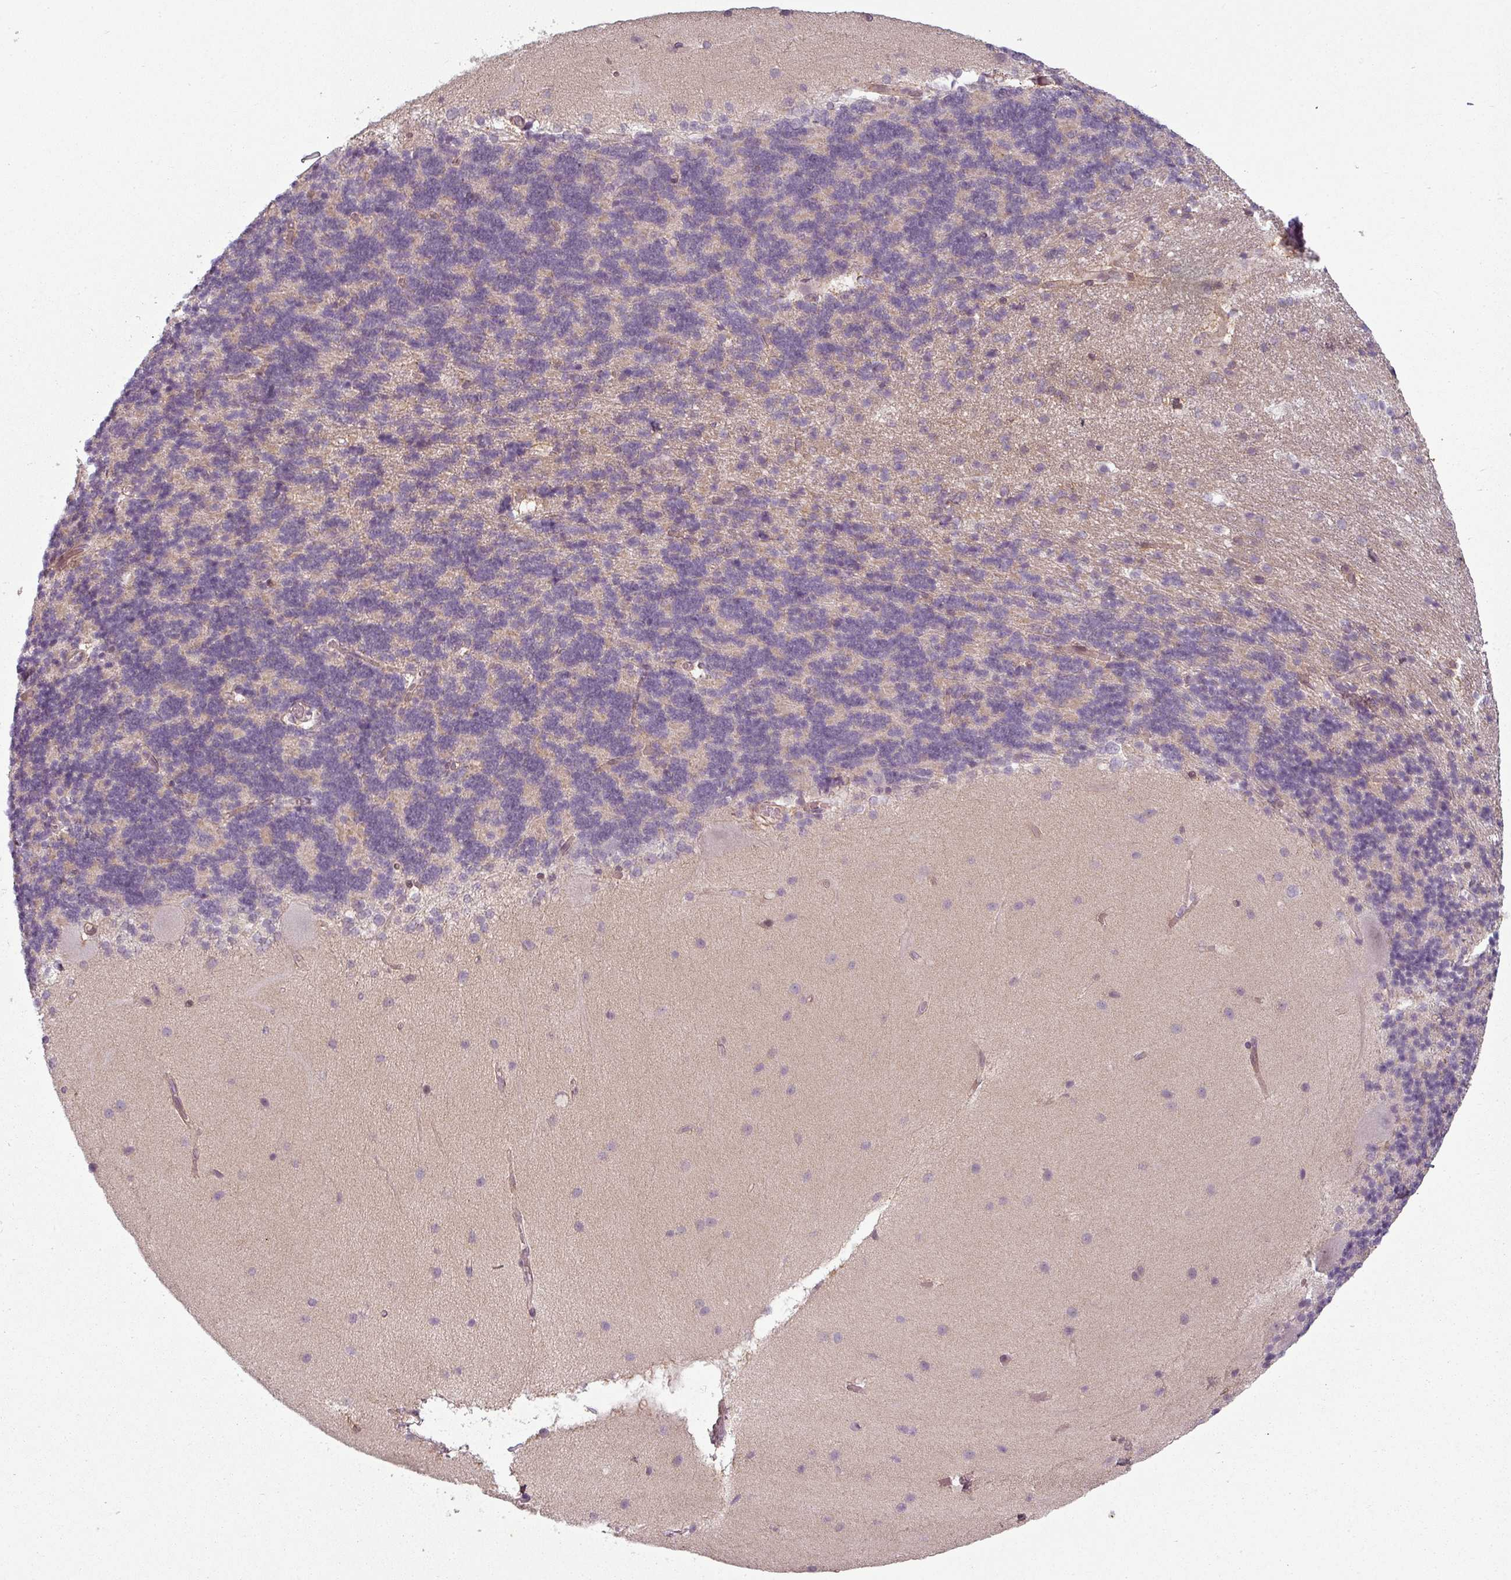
{"staining": {"intensity": "negative", "quantity": "none", "location": "none"}, "tissue": "cerebellum", "cell_type": "Cells in granular layer", "image_type": "normal", "snomed": [{"axis": "morphology", "description": "Normal tissue, NOS"}, {"axis": "topography", "description": "Cerebellum"}], "caption": "Cells in granular layer show no significant positivity in benign cerebellum. The staining was performed using DAB to visualize the protein expression in brown, while the nuclei were stained in blue with hematoxylin (Magnification: 20x).", "gene": "SLC16A9", "patient": {"sex": "female", "age": 54}}